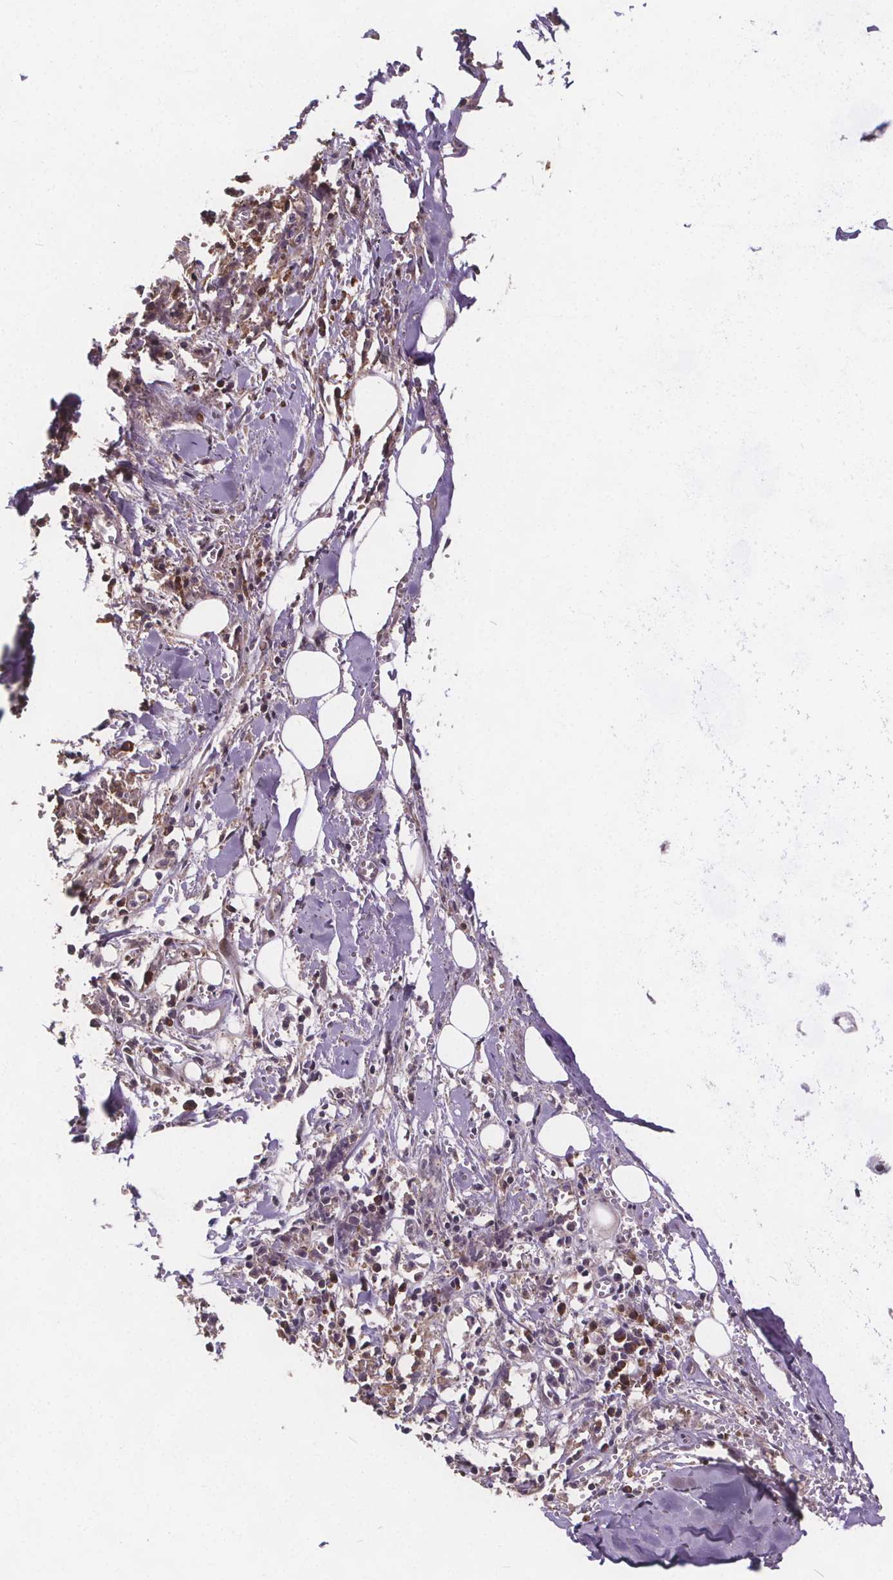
{"staining": {"intensity": "negative", "quantity": "none", "location": "none"}, "tissue": "adipose tissue", "cell_type": "Adipocytes", "image_type": "normal", "snomed": [{"axis": "morphology", "description": "Normal tissue, NOS"}, {"axis": "morphology", "description": "Squamous cell carcinoma, NOS"}, {"axis": "topography", "description": "Cartilage tissue"}, {"axis": "topography", "description": "Bronchus"}, {"axis": "topography", "description": "Lung"}], "caption": "The photomicrograph shows no staining of adipocytes in normal adipose tissue.", "gene": "USP9X", "patient": {"sex": "male", "age": 66}}